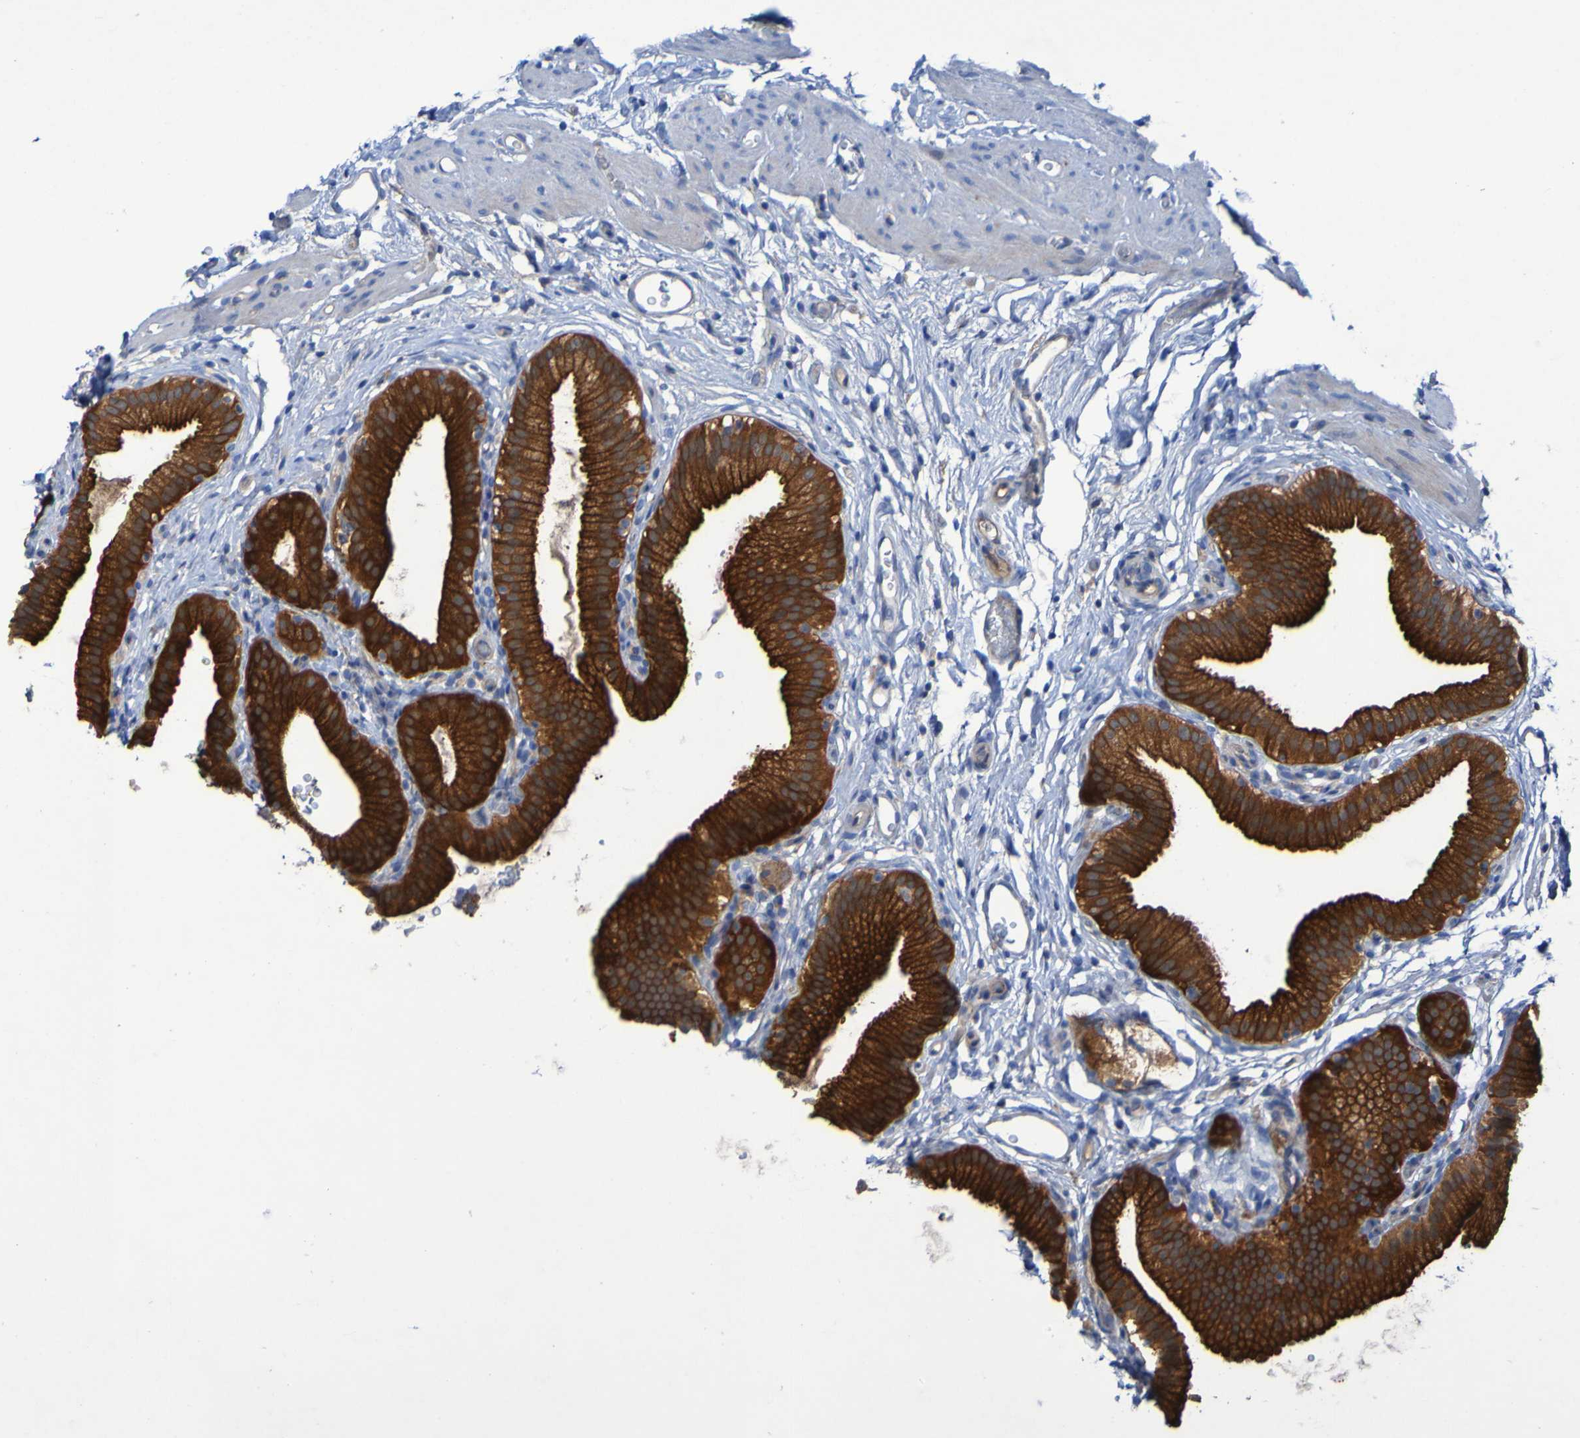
{"staining": {"intensity": "strong", "quantity": ">75%", "location": "cytoplasmic/membranous"}, "tissue": "gallbladder", "cell_type": "Glandular cells", "image_type": "normal", "snomed": [{"axis": "morphology", "description": "Normal tissue, NOS"}, {"axis": "topography", "description": "Gallbladder"}], "caption": "Approximately >75% of glandular cells in normal gallbladder display strong cytoplasmic/membranous protein positivity as visualized by brown immunohistochemical staining.", "gene": "ARHGEF16", "patient": {"sex": "male", "age": 54}}